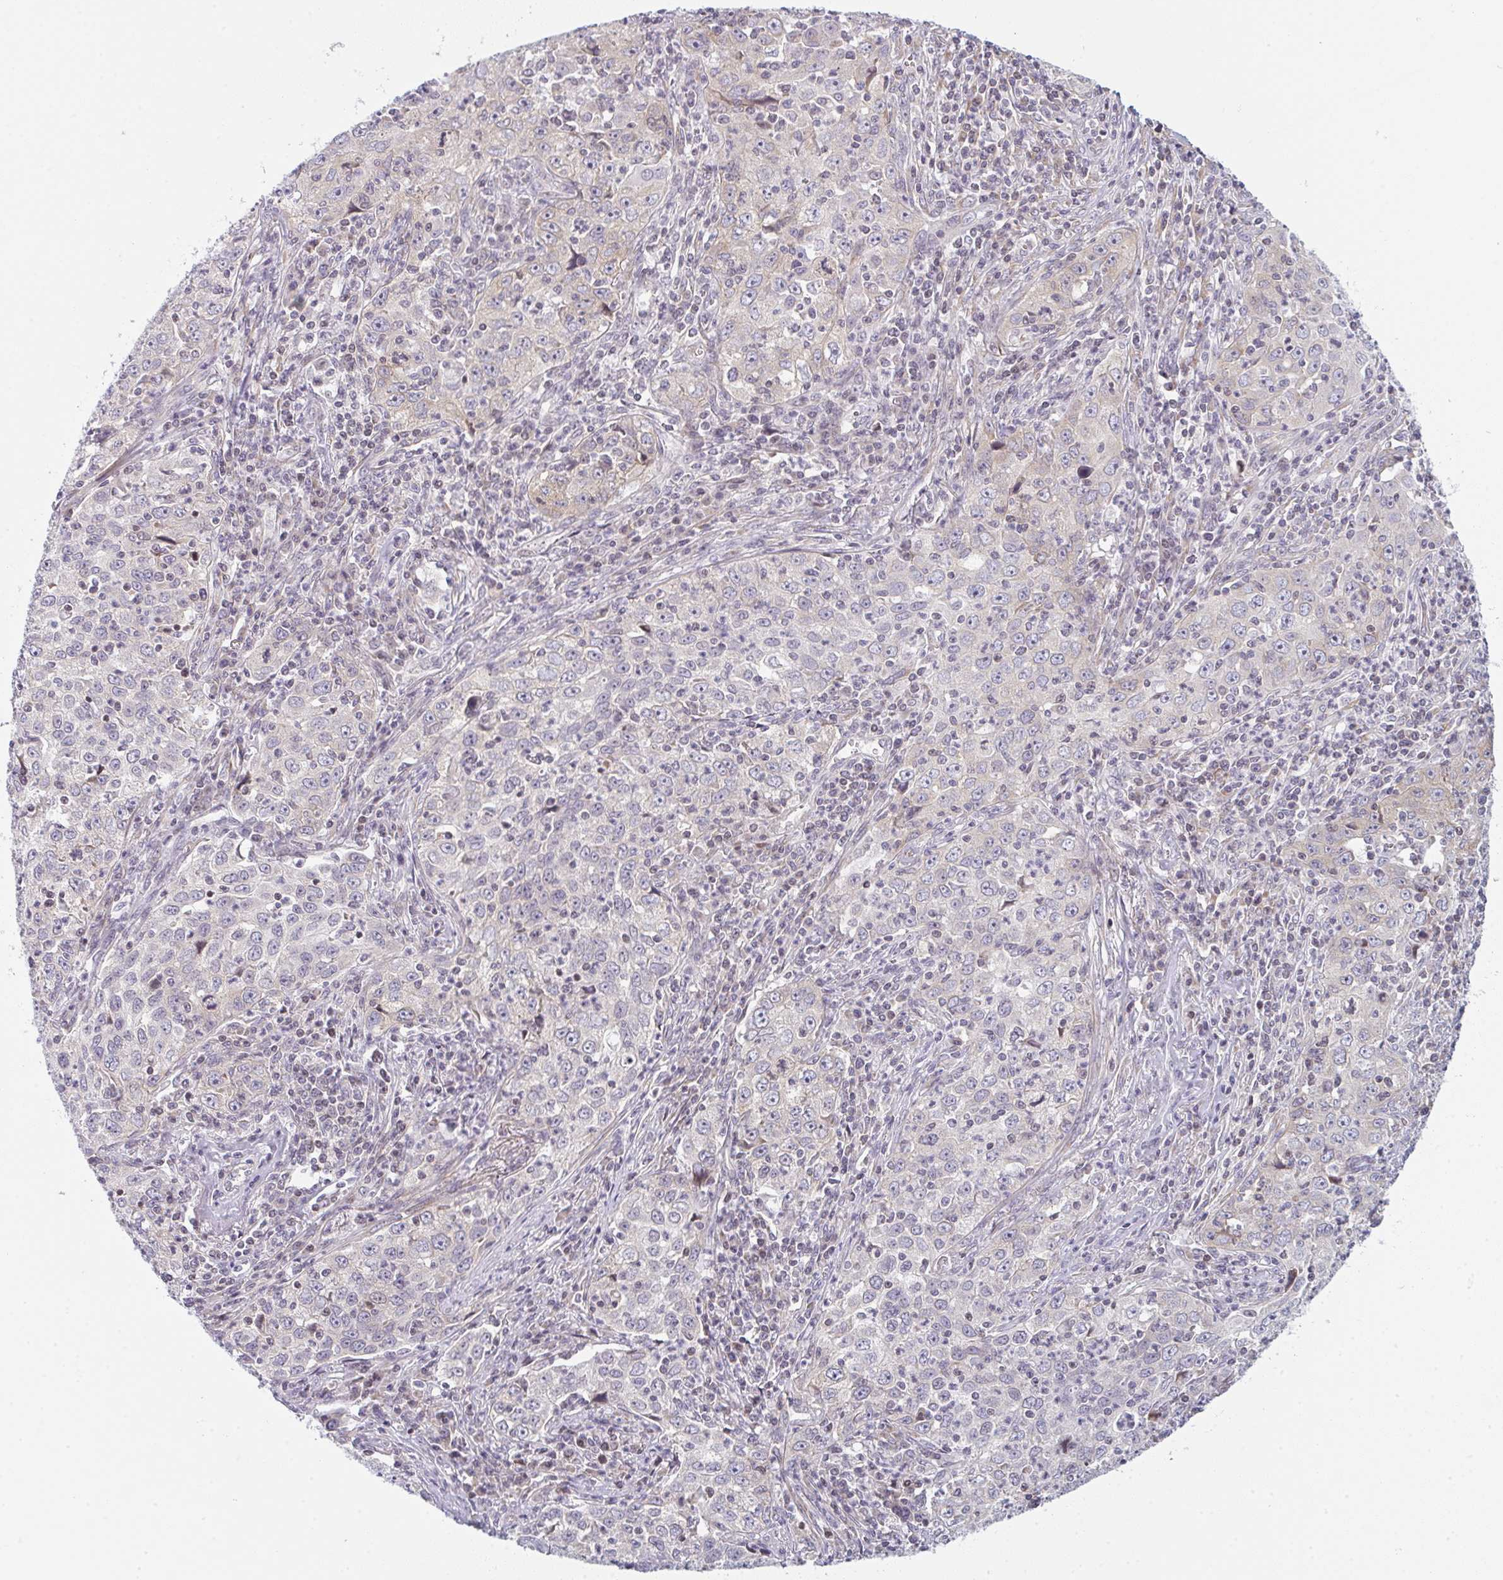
{"staining": {"intensity": "weak", "quantity": "<25%", "location": "cytoplasmic/membranous"}, "tissue": "lung cancer", "cell_type": "Tumor cells", "image_type": "cancer", "snomed": [{"axis": "morphology", "description": "Squamous cell carcinoma, NOS"}, {"axis": "topography", "description": "Lung"}], "caption": "An IHC micrograph of lung cancer is shown. There is no staining in tumor cells of lung cancer.", "gene": "TMEM237", "patient": {"sex": "male", "age": 71}}